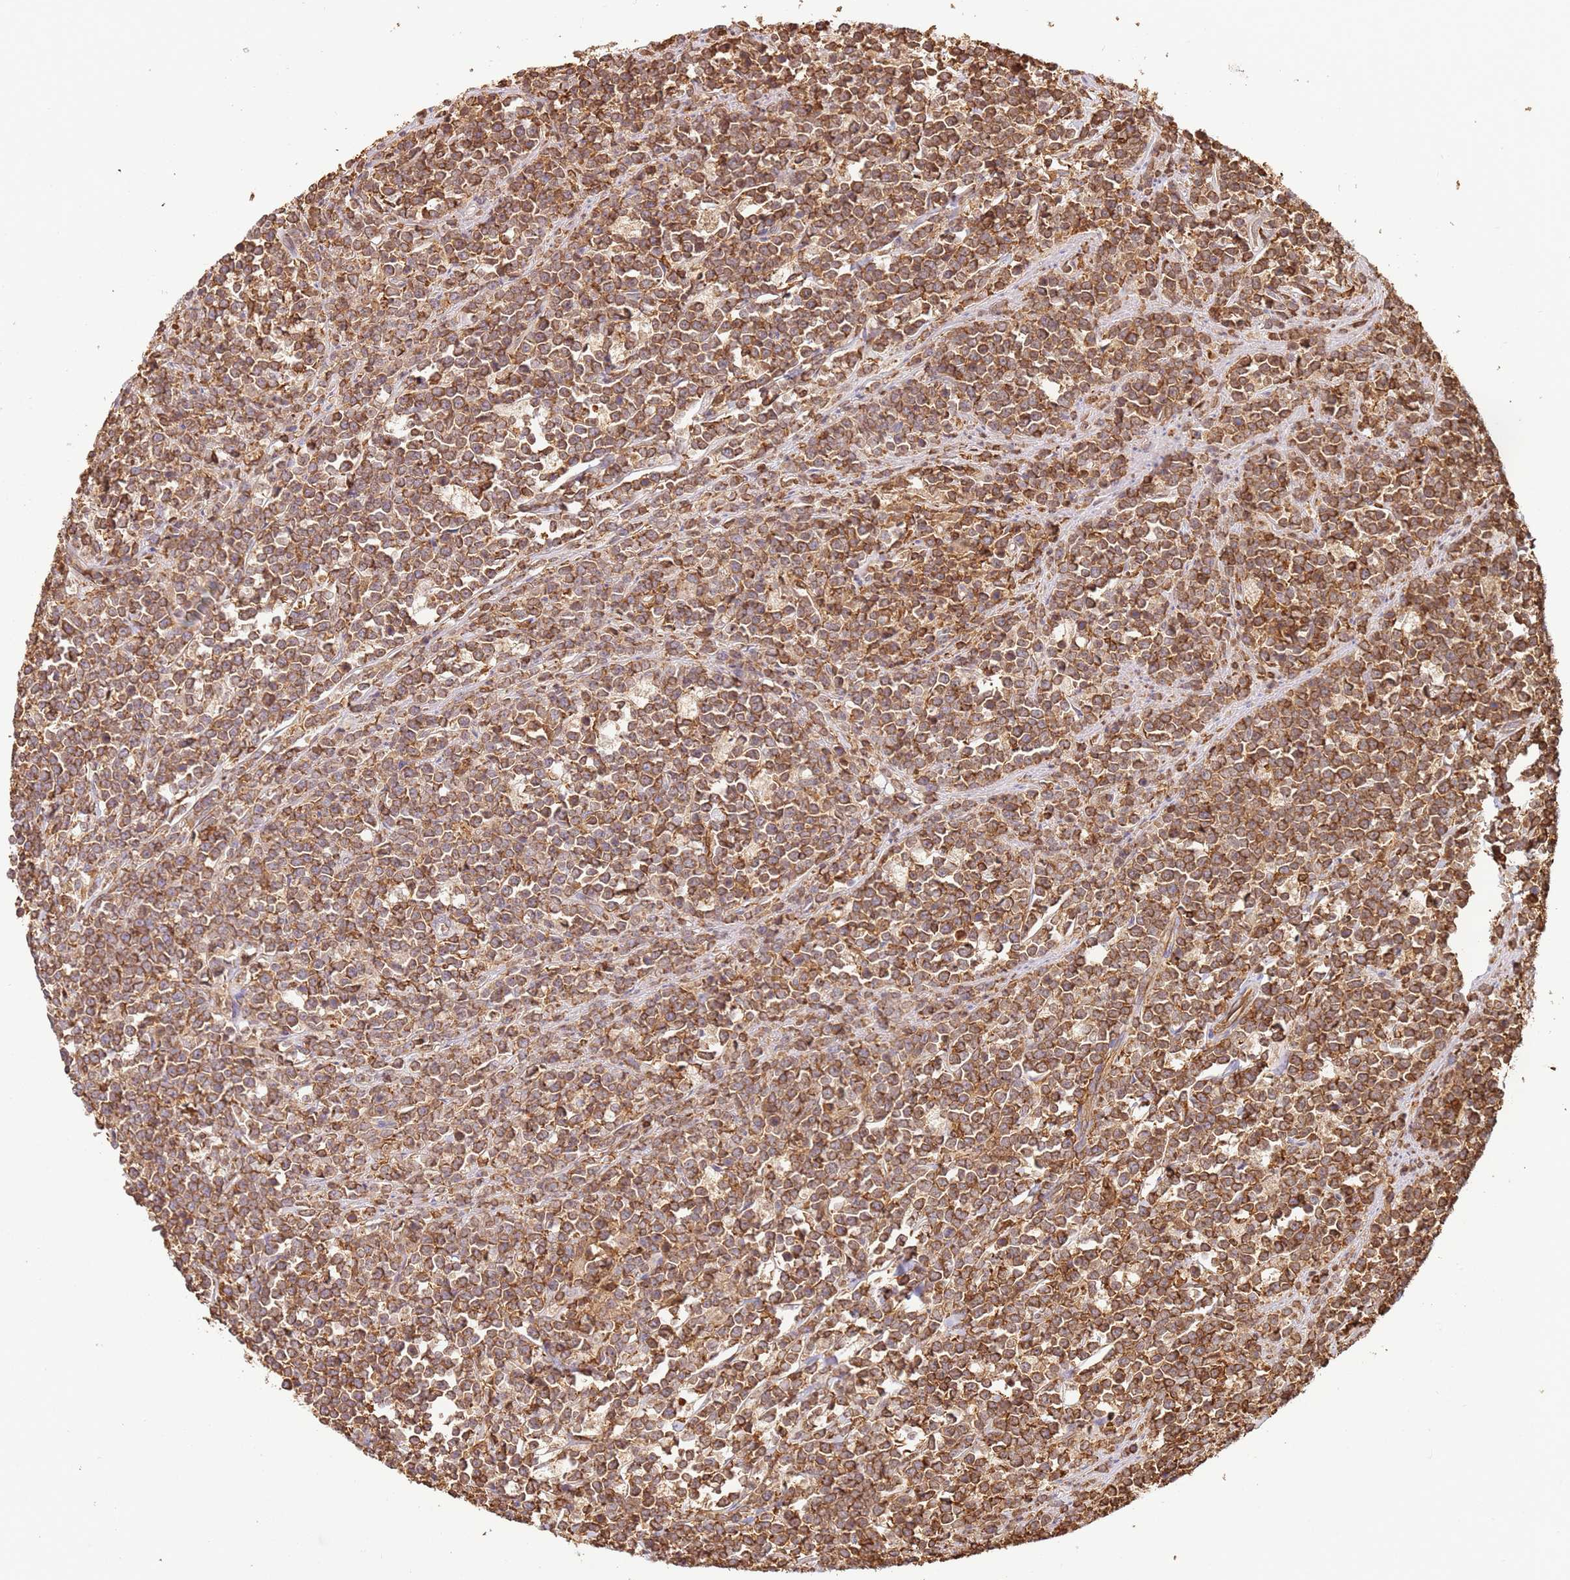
{"staining": {"intensity": "moderate", "quantity": ">75%", "location": "cytoplasmic/membranous"}, "tissue": "lymphoma", "cell_type": "Tumor cells", "image_type": "cancer", "snomed": [{"axis": "morphology", "description": "Malignant lymphoma, non-Hodgkin's type, High grade"}, {"axis": "topography", "description": "Small intestine"}, {"axis": "topography", "description": "Colon"}], "caption": "A medium amount of moderate cytoplasmic/membranous staining is appreciated in approximately >75% of tumor cells in high-grade malignant lymphoma, non-Hodgkin's type tissue. The staining was performed using DAB to visualize the protein expression in brown, while the nuclei were stained in blue with hematoxylin (Magnification: 20x).", "gene": "OR6P1", "patient": {"sex": "male", "age": 8}}